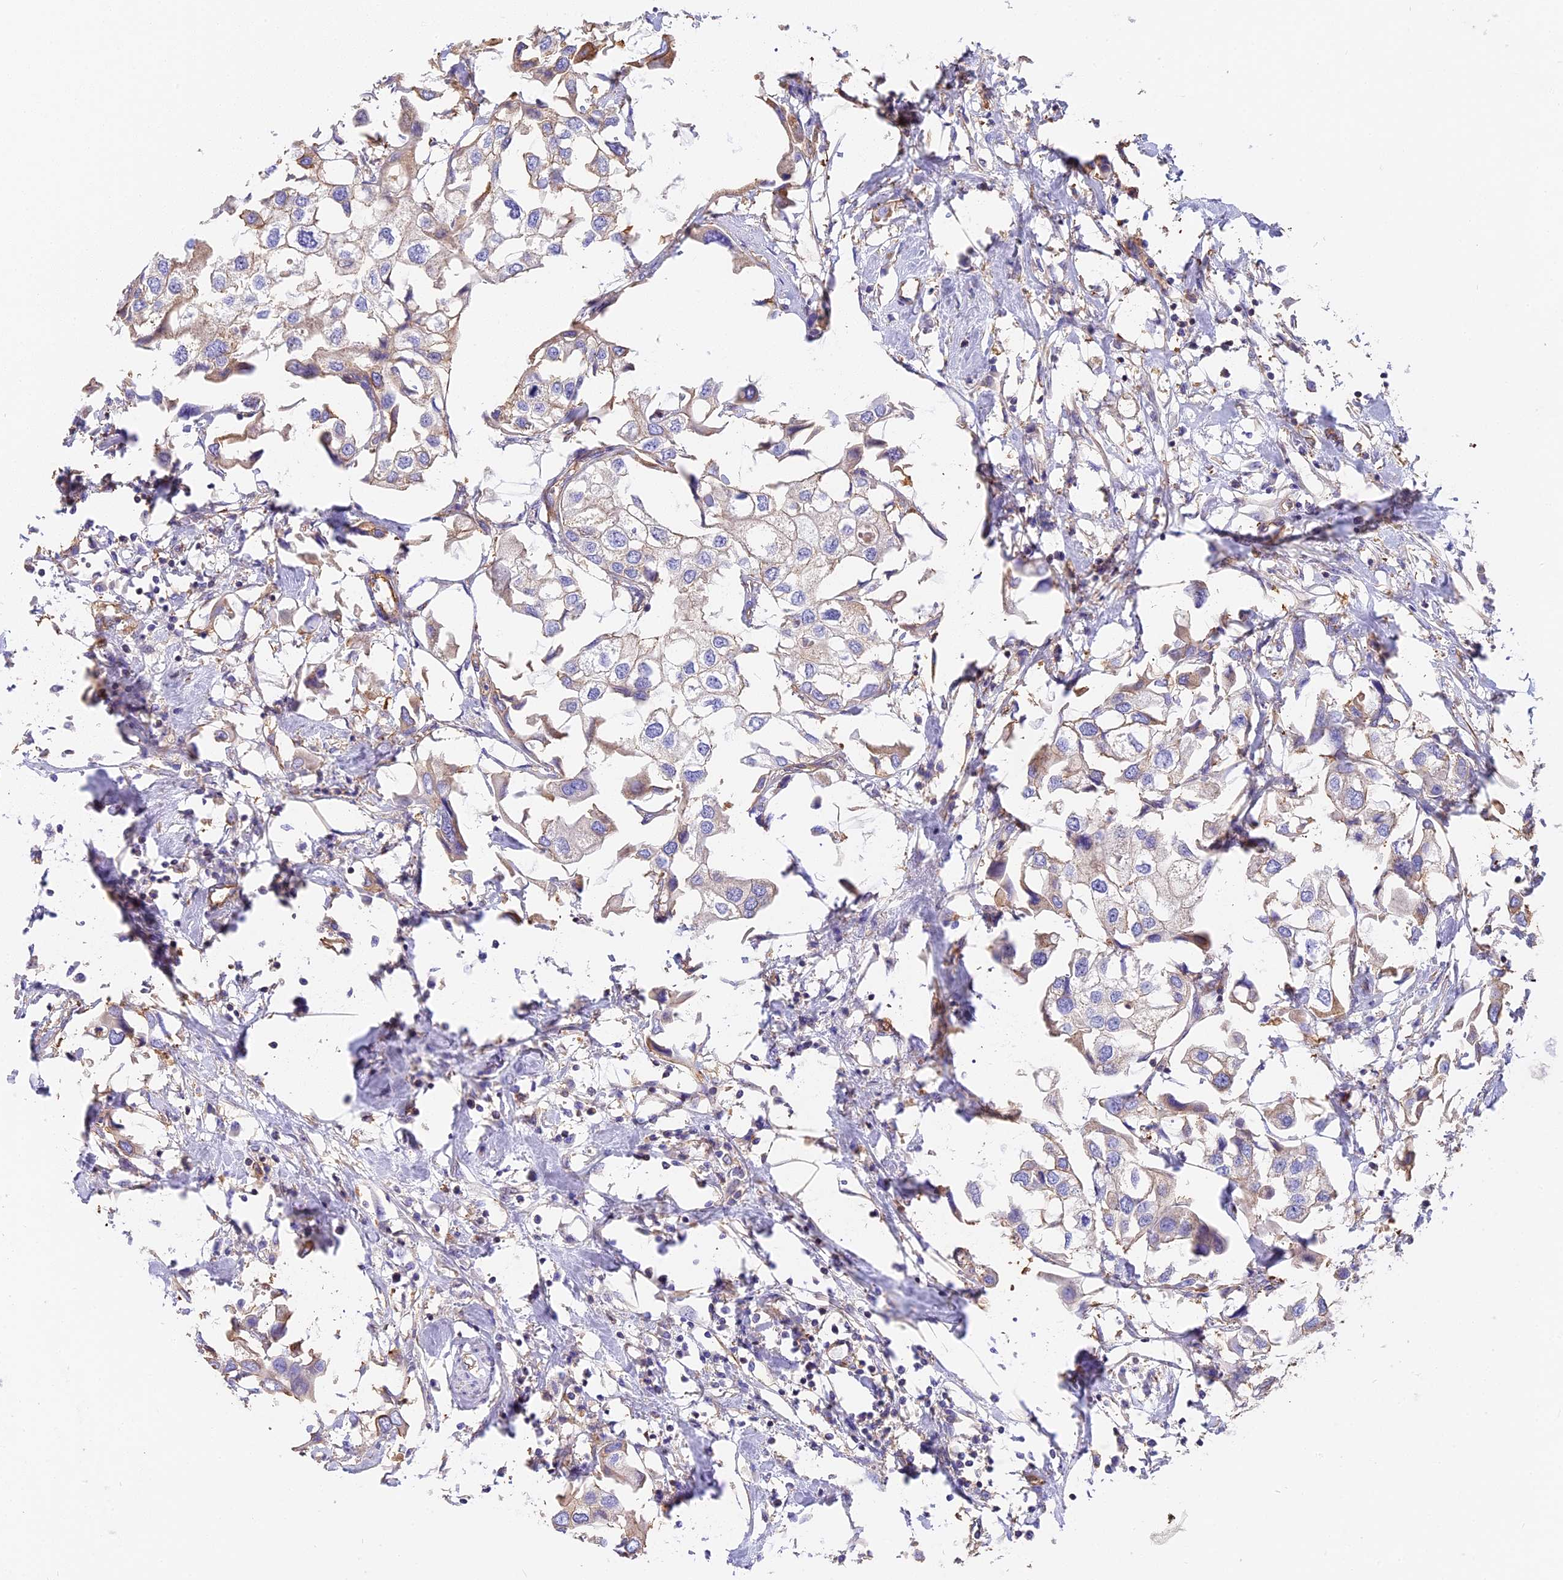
{"staining": {"intensity": "weak", "quantity": "<25%", "location": "cytoplasmic/membranous"}, "tissue": "urothelial cancer", "cell_type": "Tumor cells", "image_type": "cancer", "snomed": [{"axis": "morphology", "description": "Urothelial carcinoma, High grade"}, {"axis": "topography", "description": "Urinary bladder"}], "caption": "A photomicrograph of high-grade urothelial carcinoma stained for a protein demonstrates no brown staining in tumor cells. (DAB IHC with hematoxylin counter stain).", "gene": "VPS18", "patient": {"sex": "male", "age": 64}}